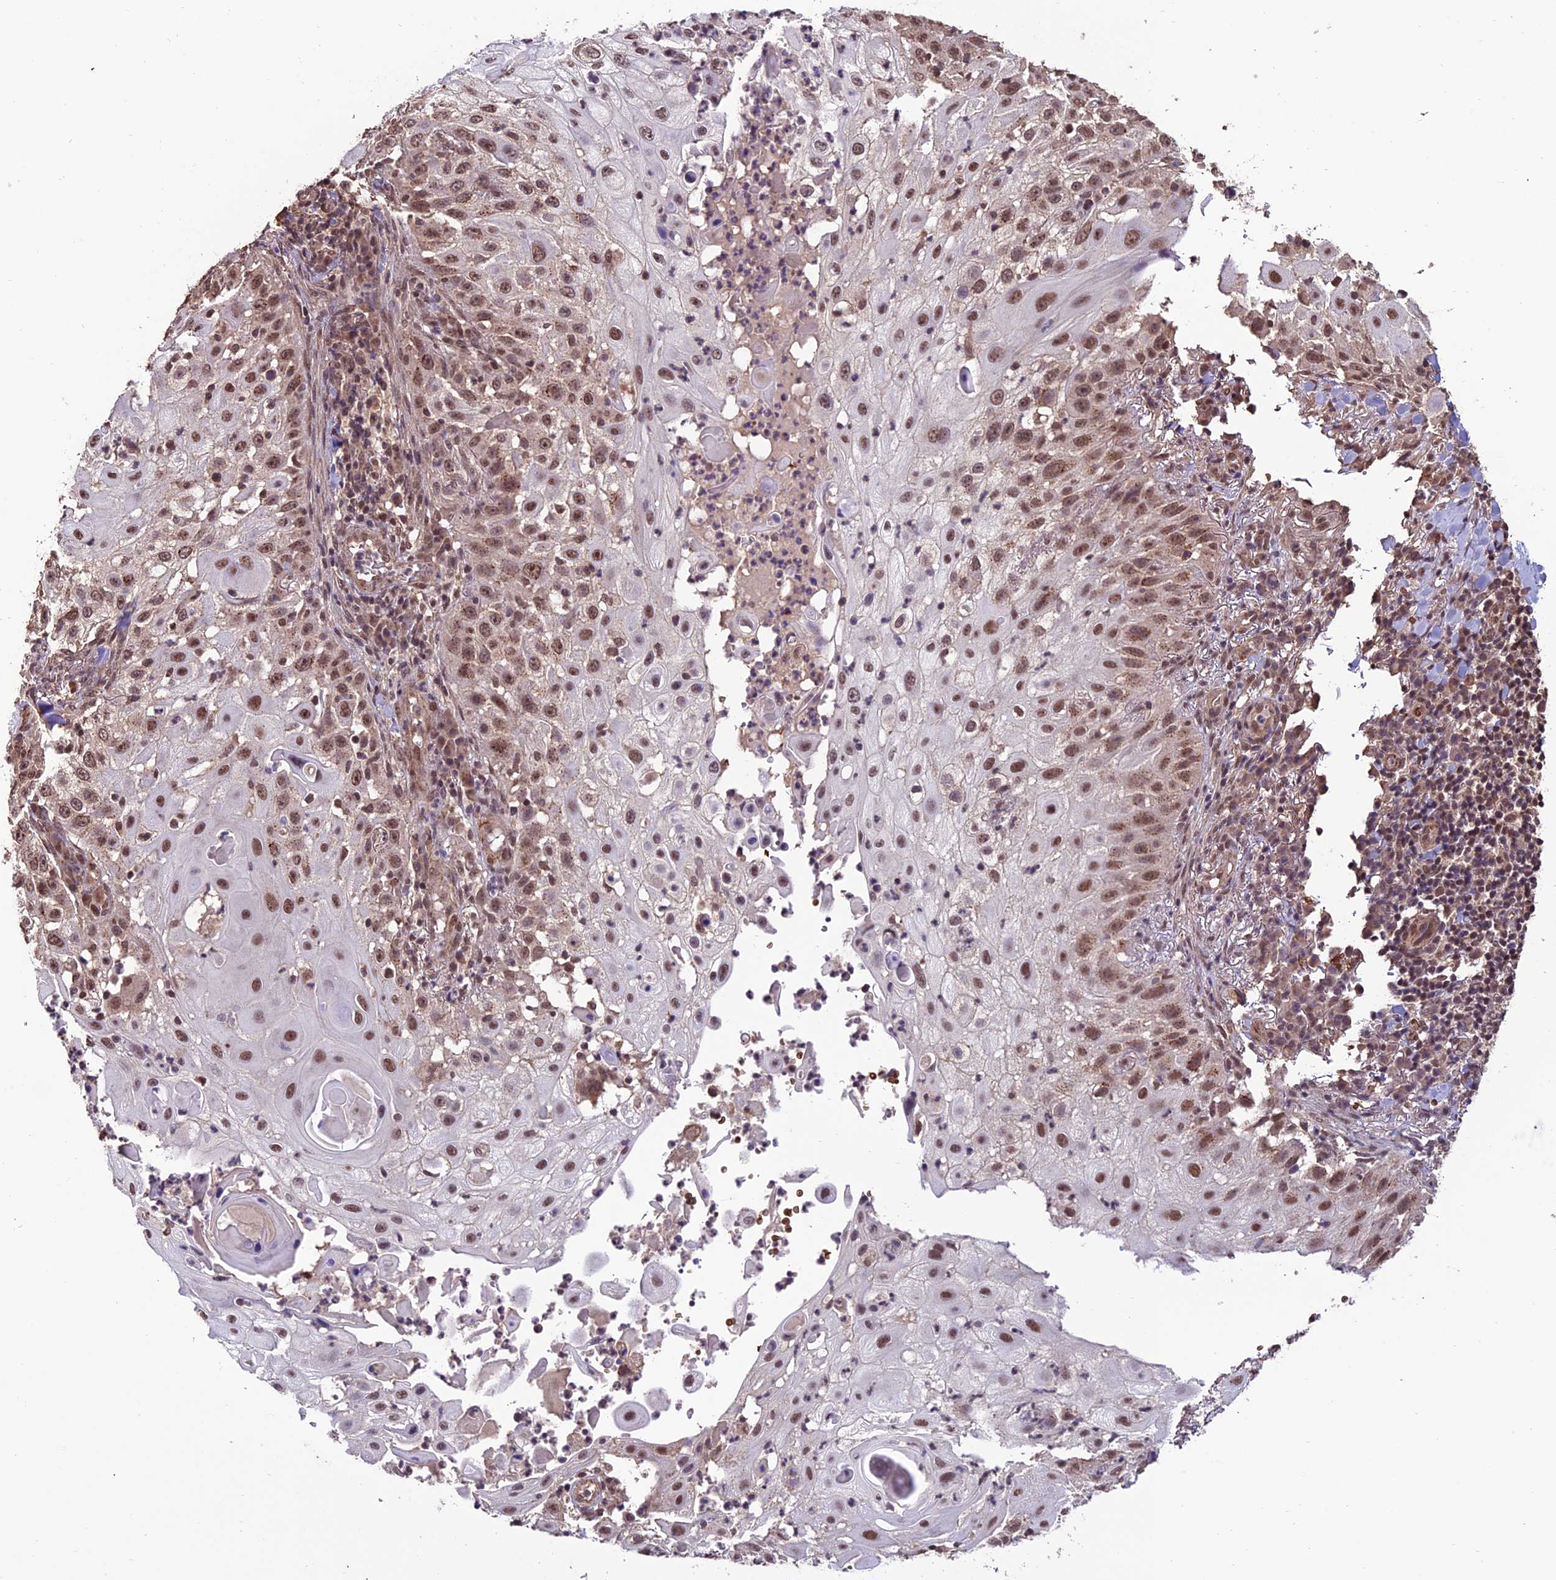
{"staining": {"intensity": "moderate", "quantity": ">75%", "location": "nuclear"}, "tissue": "skin cancer", "cell_type": "Tumor cells", "image_type": "cancer", "snomed": [{"axis": "morphology", "description": "Squamous cell carcinoma, NOS"}, {"axis": "topography", "description": "Skin"}], "caption": "Immunohistochemistry (IHC) histopathology image of neoplastic tissue: human skin cancer (squamous cell carcinoma) stained using immunohistochemistry displays medium levels of moderate protein expression localized specifically in the nuclear of tumor cells, appearing as a nuclear brown color.", "gene": "CABIN1", "patient": {"sex": "female", "age": 44}}